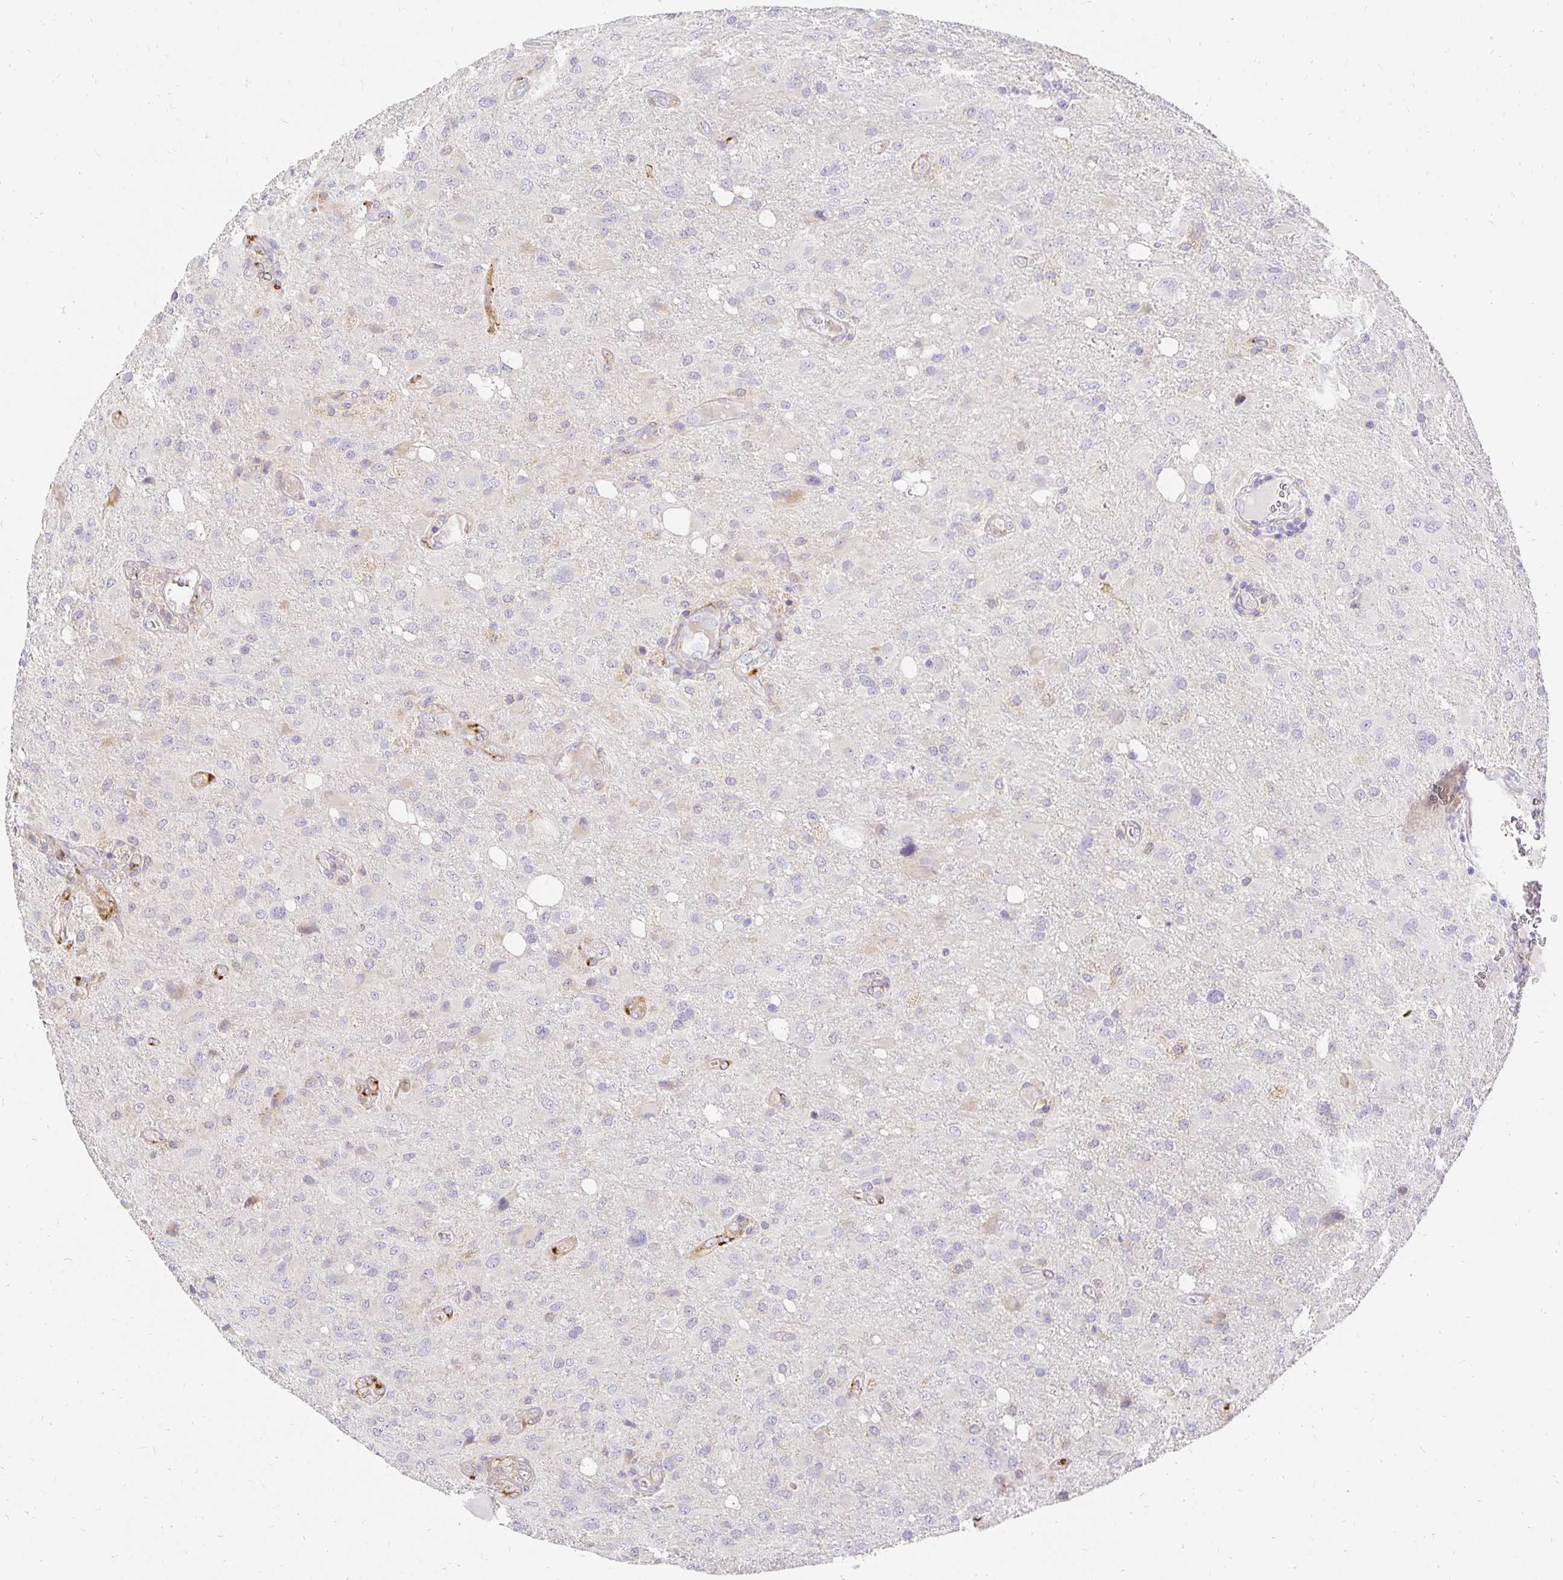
{"staining": {"intensity": "negative", "quantity": "none", "location": "none"}, "tissue": "glioma", "cell_type": "Tumor cells", "image_type": "cancer", "snomed": [{"axis": "morphology", "description": "Glioma, malignant, High grade"}, {"axis": "topography", "description": "Brain"}], "caption": "Immunohistochemistry of human malignant glioma (high-grade) demonstrates no staining in tumor cells. (DAB (3,3'-diaminobenzidine) immunohistochemistry (IHC) visualized using brightfield microscopy, high magnification).", "gene": "PLOD1", "patient": {"sex": "male", "age": 53}}